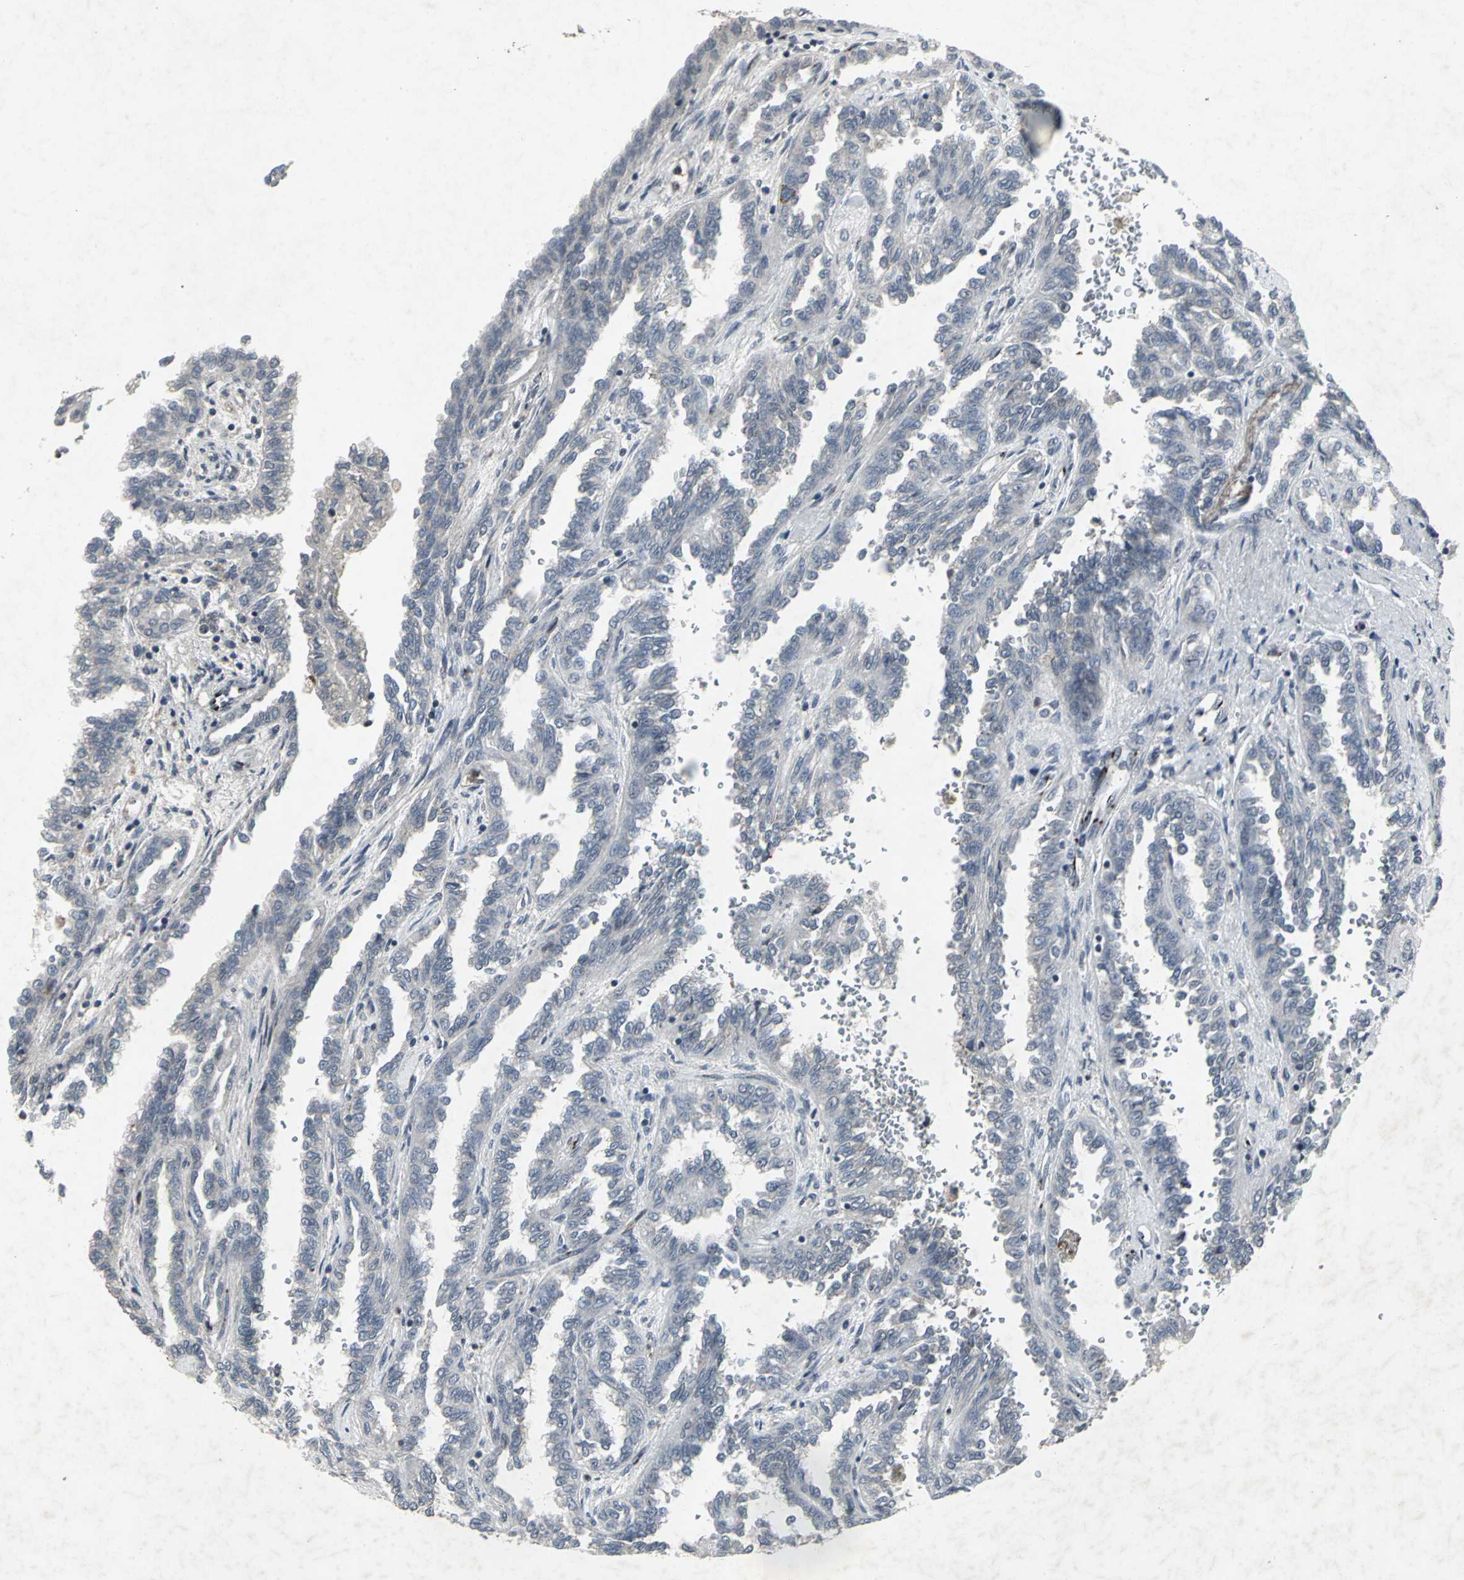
{"staining": {"intensity": "weak", "quantity": "<25%", "location": "cytoplasmic/membranous"}, "tissue": "renal cancer", "cell_type": "Tumor cells", "image_type": "cancer", "snomed": [{"axis": "morphology", "description": "Inflammation, NOS"}, {"axis": "morphology", "description": "Adenocarcinoma, NOS"}, {"axis": "topography", "description": "Kidney"}], "caption": "Immunohistochemical staining of human renal adenocarcinoma shows no significant positivity in tumor cells.", "gene": "BMP4", "patient": {"sex": "male", "age": 68}}